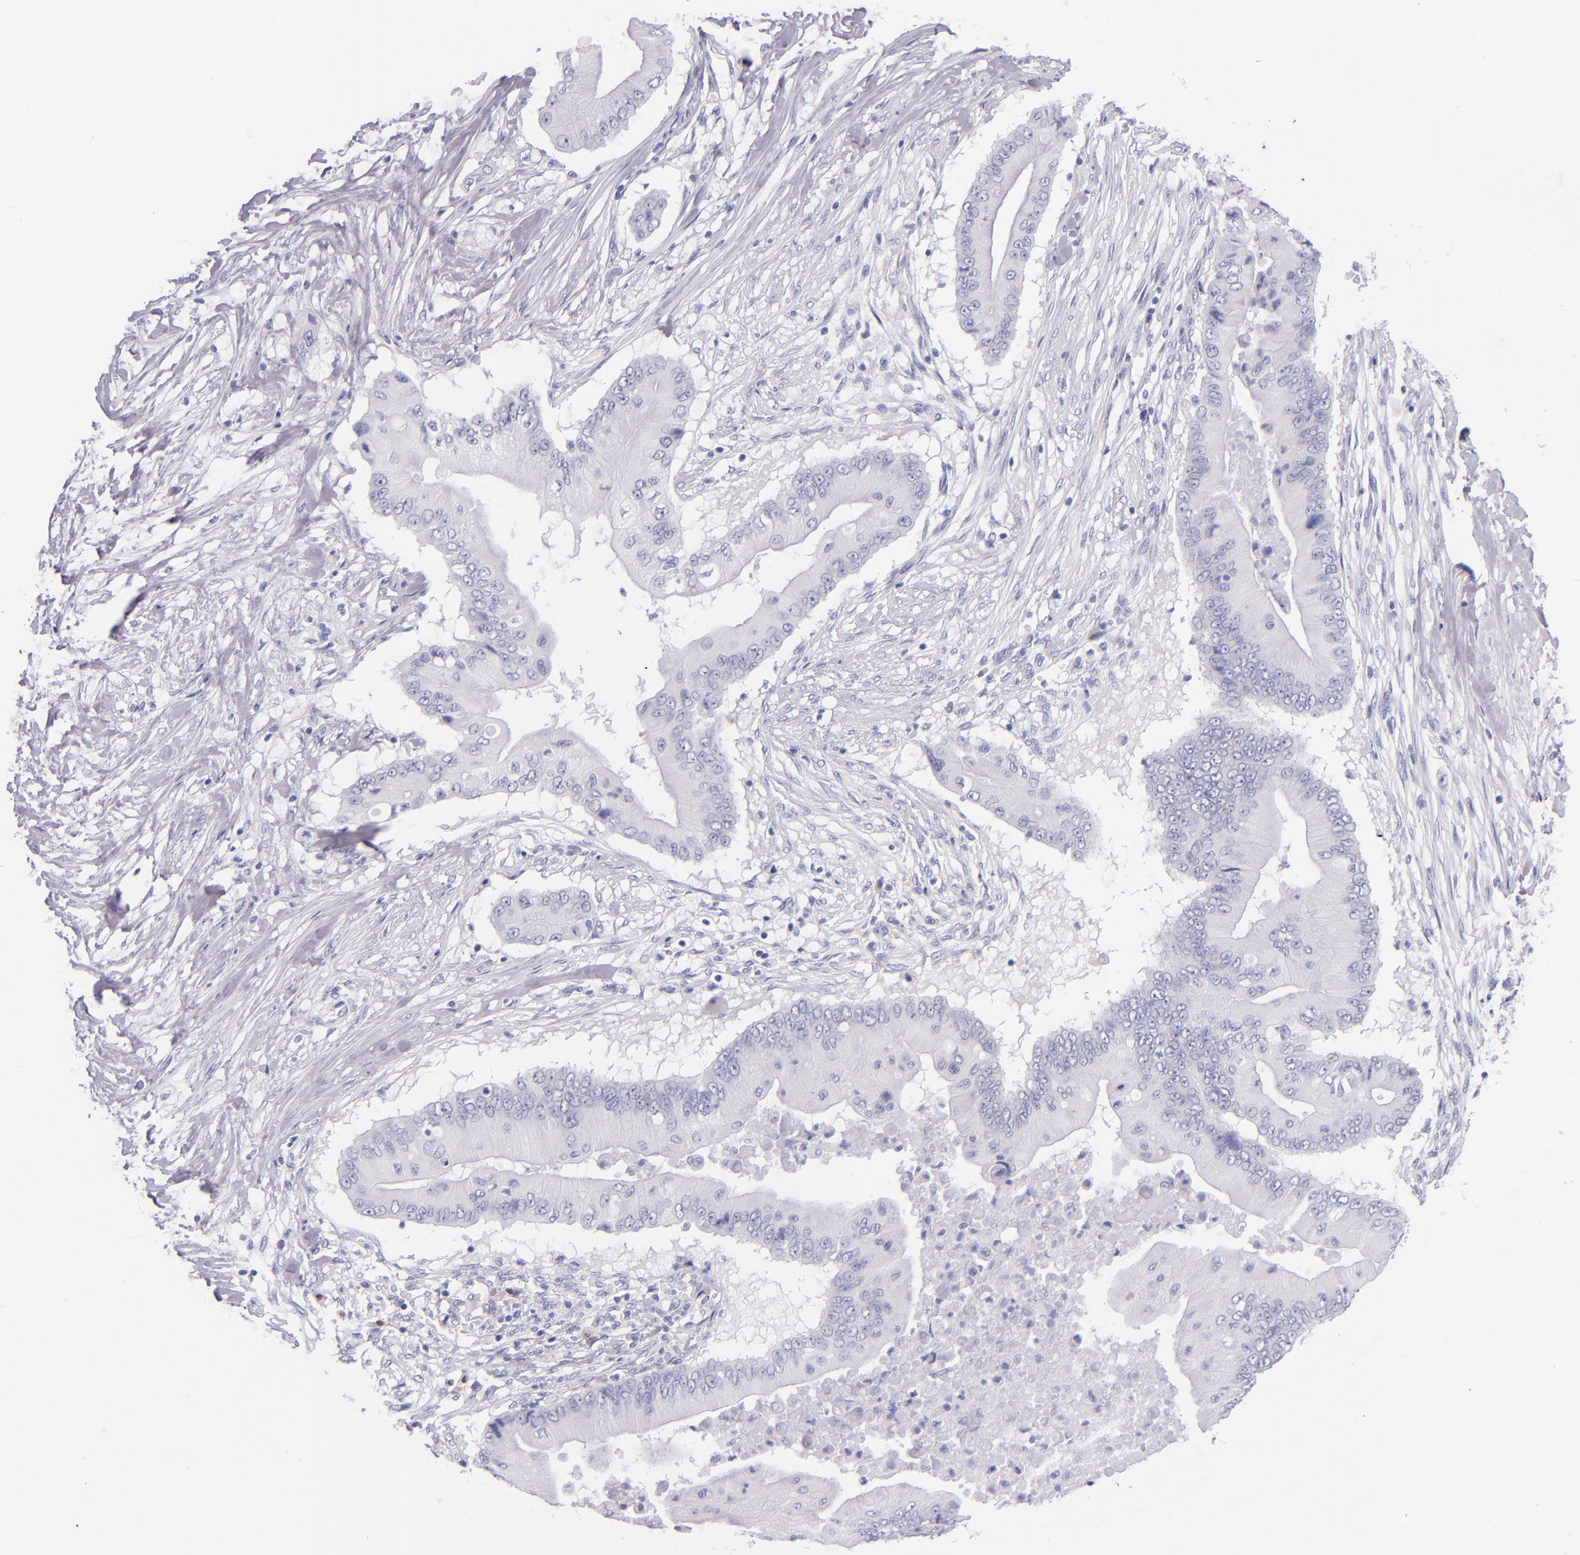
{"staining": {"intensity": "negative", "quantity": "none", "location": "none"}, "tissue": "pancreatic cancer", "cell_type": "Tumor cells", "image_type": "cancer", "snomed": [{"axis": "morphology", "description": "Adenocarcinoma, NOS"}, {"axis": "topography", "description": "Pancreas"}], "caption": "This micrograph is of pancreatic cancer (adenocarcinoma) stained with immunohistochemistry to label a protein in brown with the nuclei are counter-stained blue. There is no expression in tumor cells. (Immunohistochemistry (ihc), brightfield microscopy, high magnification).", "gene": "IRF4", "patient": {"sex": "male", "age": 62}}